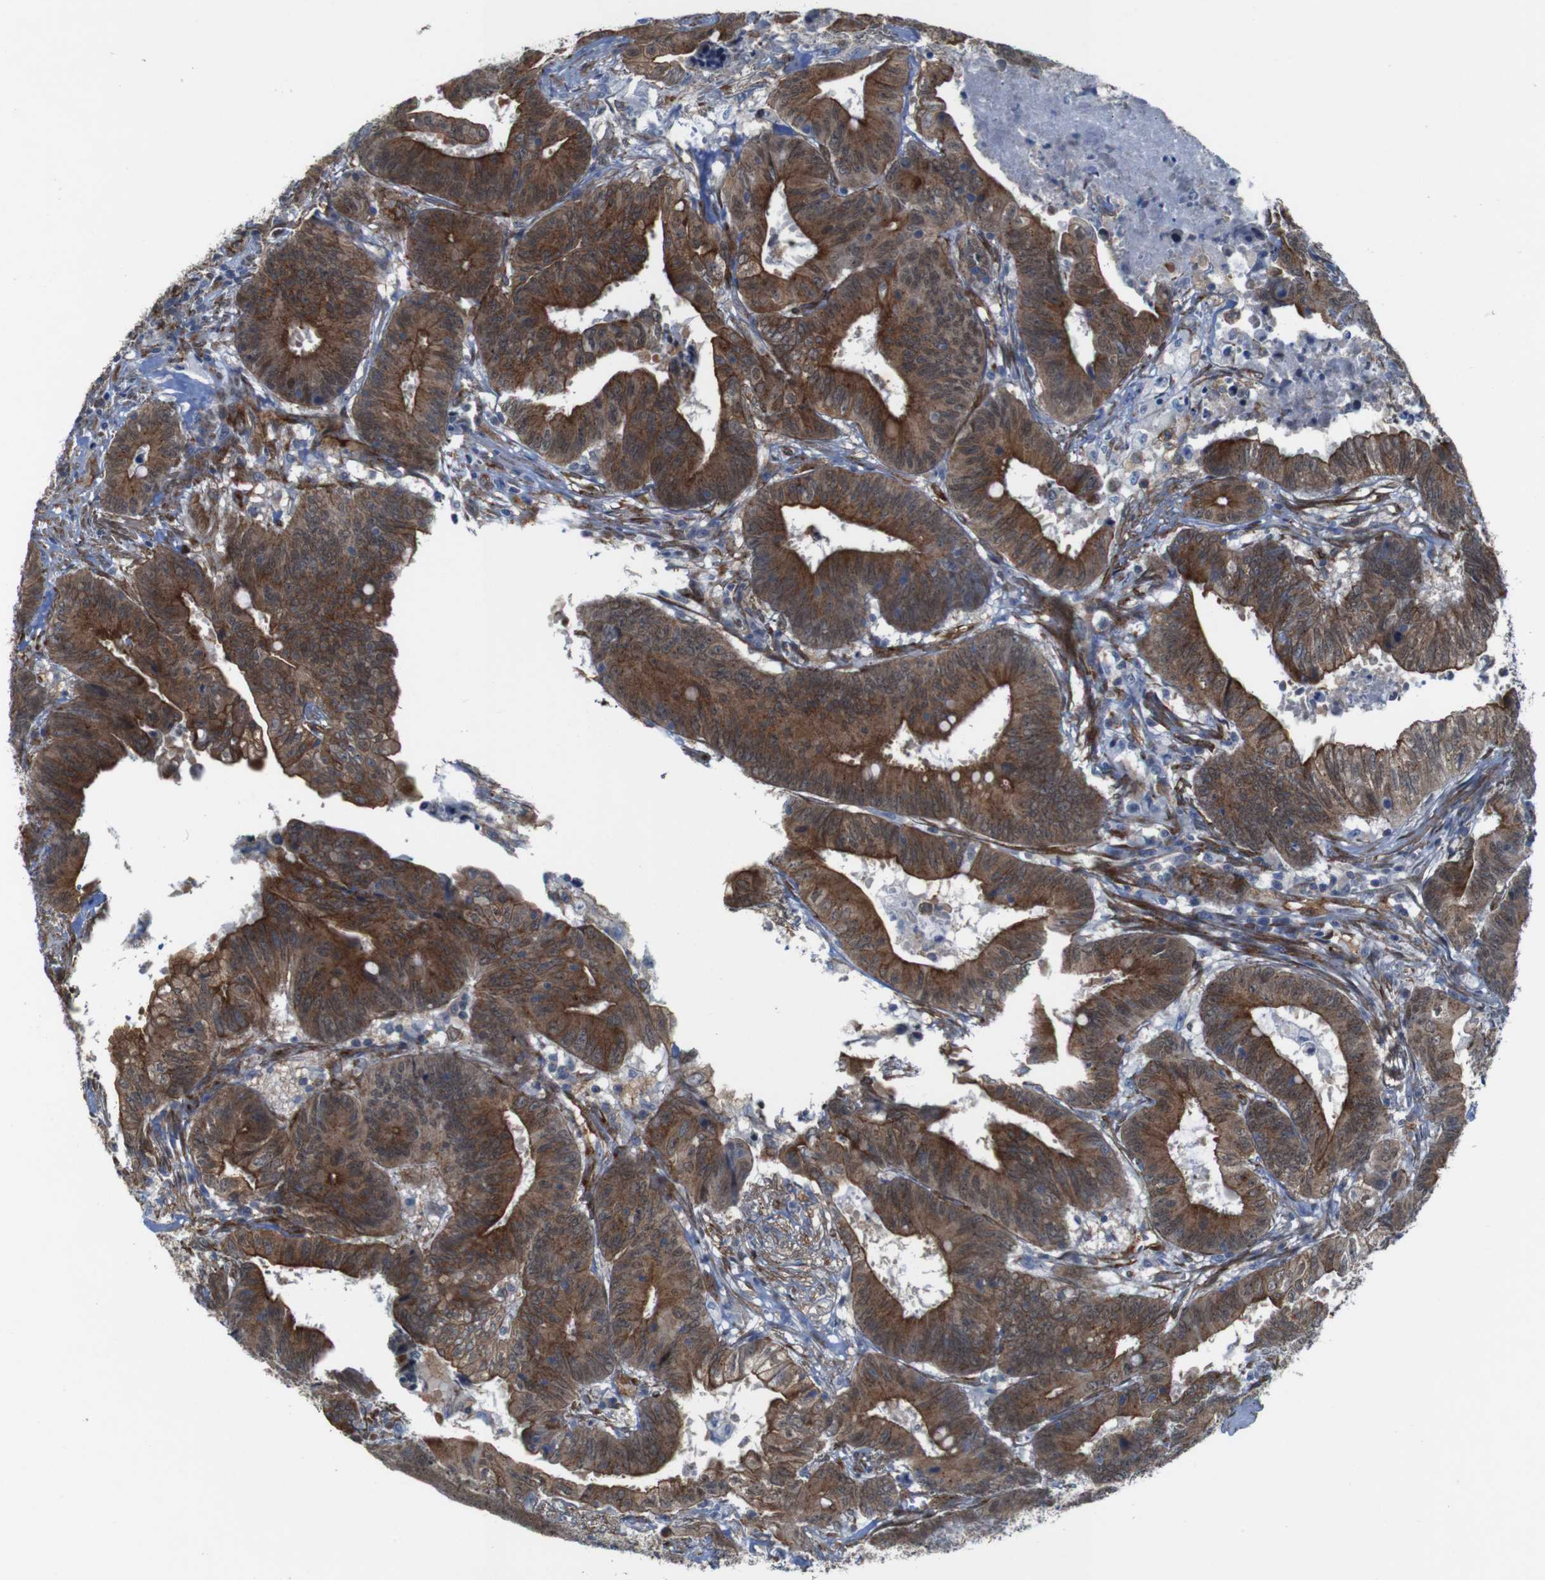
{"staining": {"intensity": "strong", "quantity": ">75%", "location": "cytoplasmic/membranous"}, "tissue": "colorectal cancer", "cell_type": "Tumor cells", "image_type": "cancer", "snomed": [{"axis": "morphology", "description": "Adenocarcinoma, NOS"}, {"axis": "topography", "description": "Colon"}], "caption": "Immunohistochemical staining of colorectal cancer (adenocarcinoma) displays high levels of strong cytoplasmic/membranous protein expression in approximately >75% of tumor cells.", "gene": "PTGER4", "patient": {"sex": "male", "age": 45}}